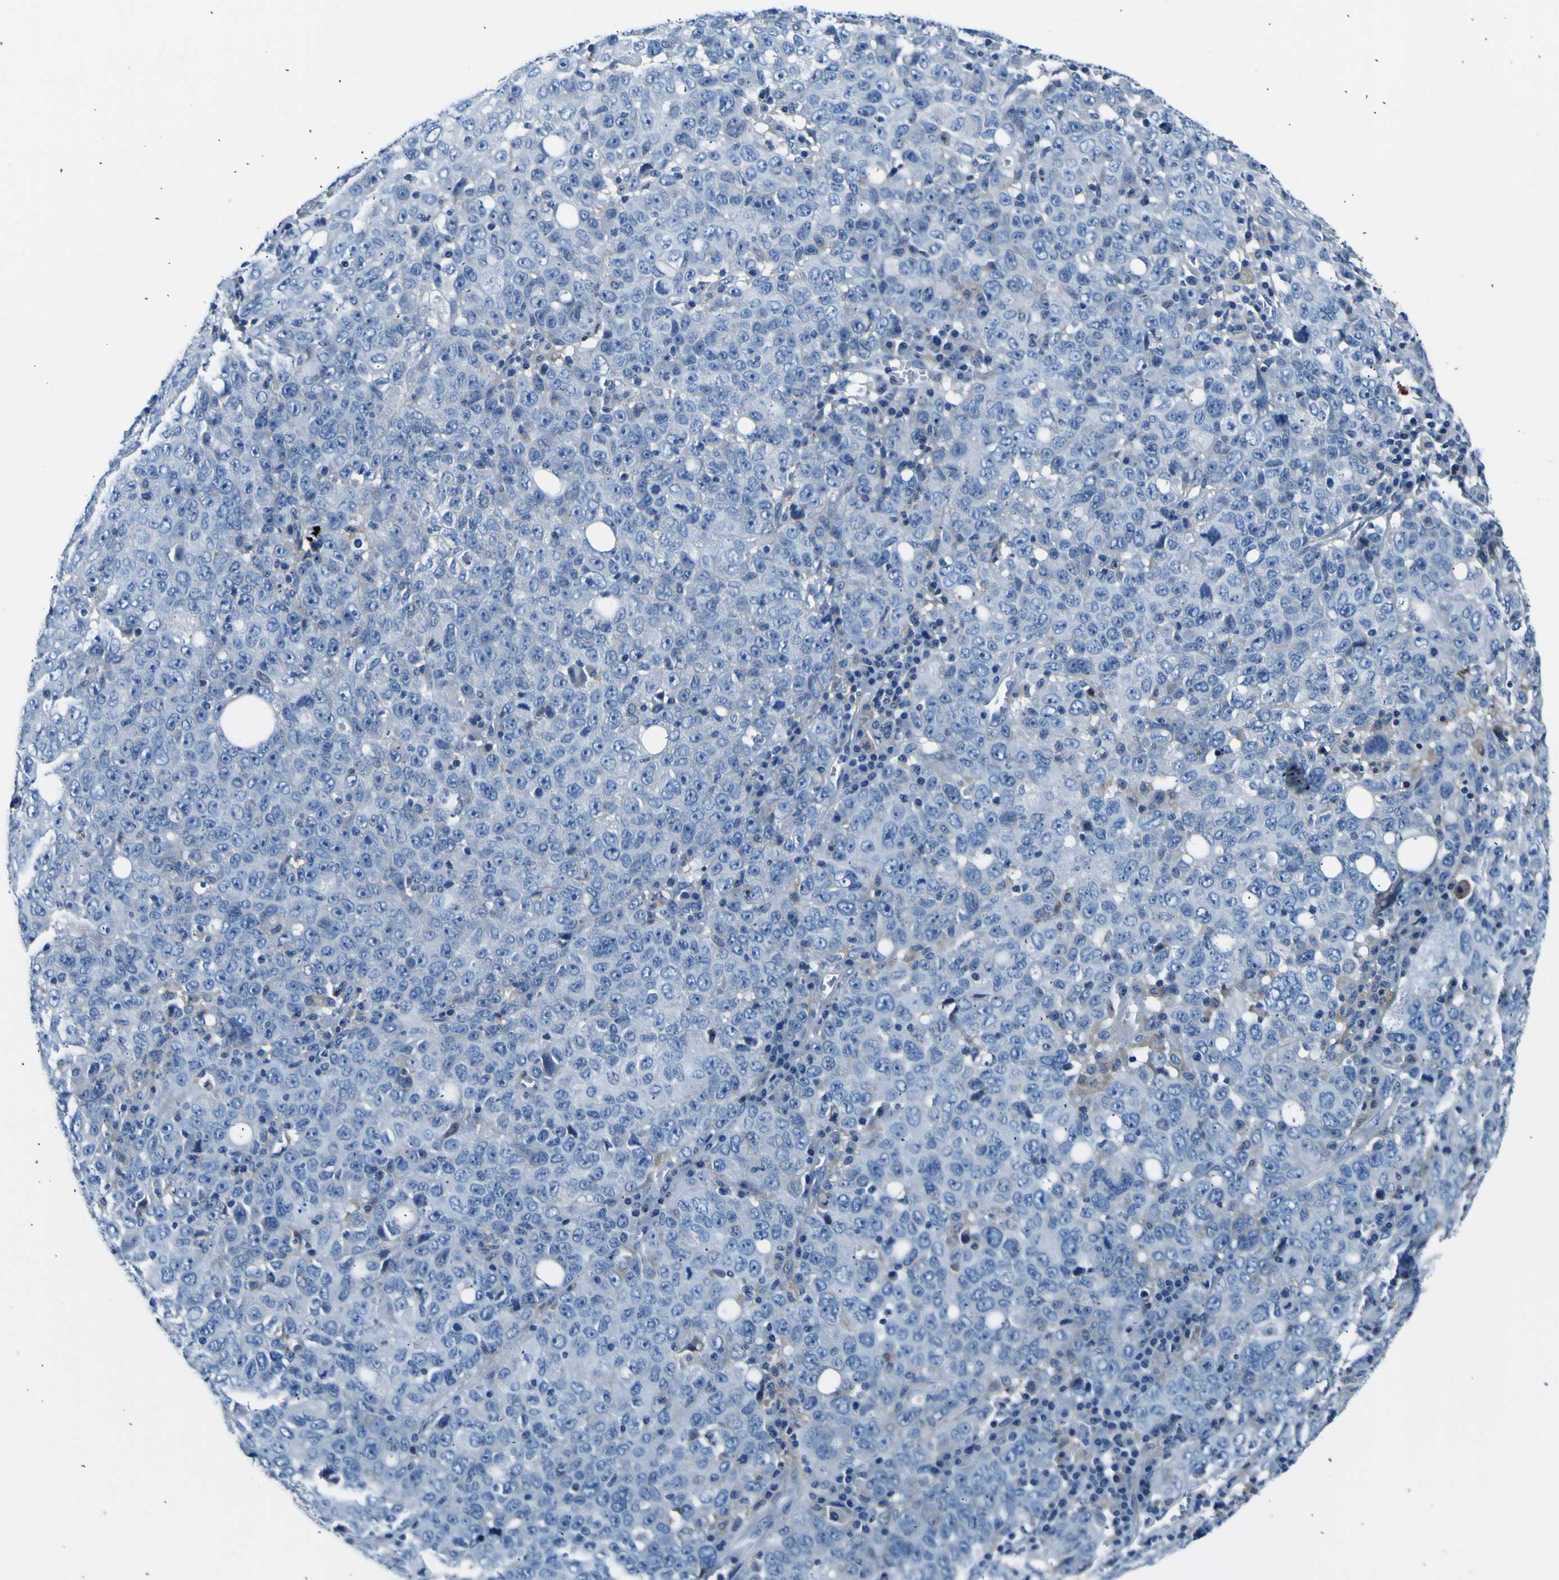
{"staining": {"intensity": "negative", "quantity": "none", "location": "none"}, "tissue": "ovarian cancer", "cell_type": "Tumor cells", "image_type": "cancer", "snomed": [{"axis": "morphology", "description": "Carcinoma, endometroid"}, {"axis": "topography", "description": "Ovary"}], "caption": "A high-resolution photomicrograph shows IHC staining of ovarian endometroid carcinoma, which demonstrates no significant staining in tumor cells.", "gene": "ADGRA2", "patient": {"sex": "female", "age": 62}}